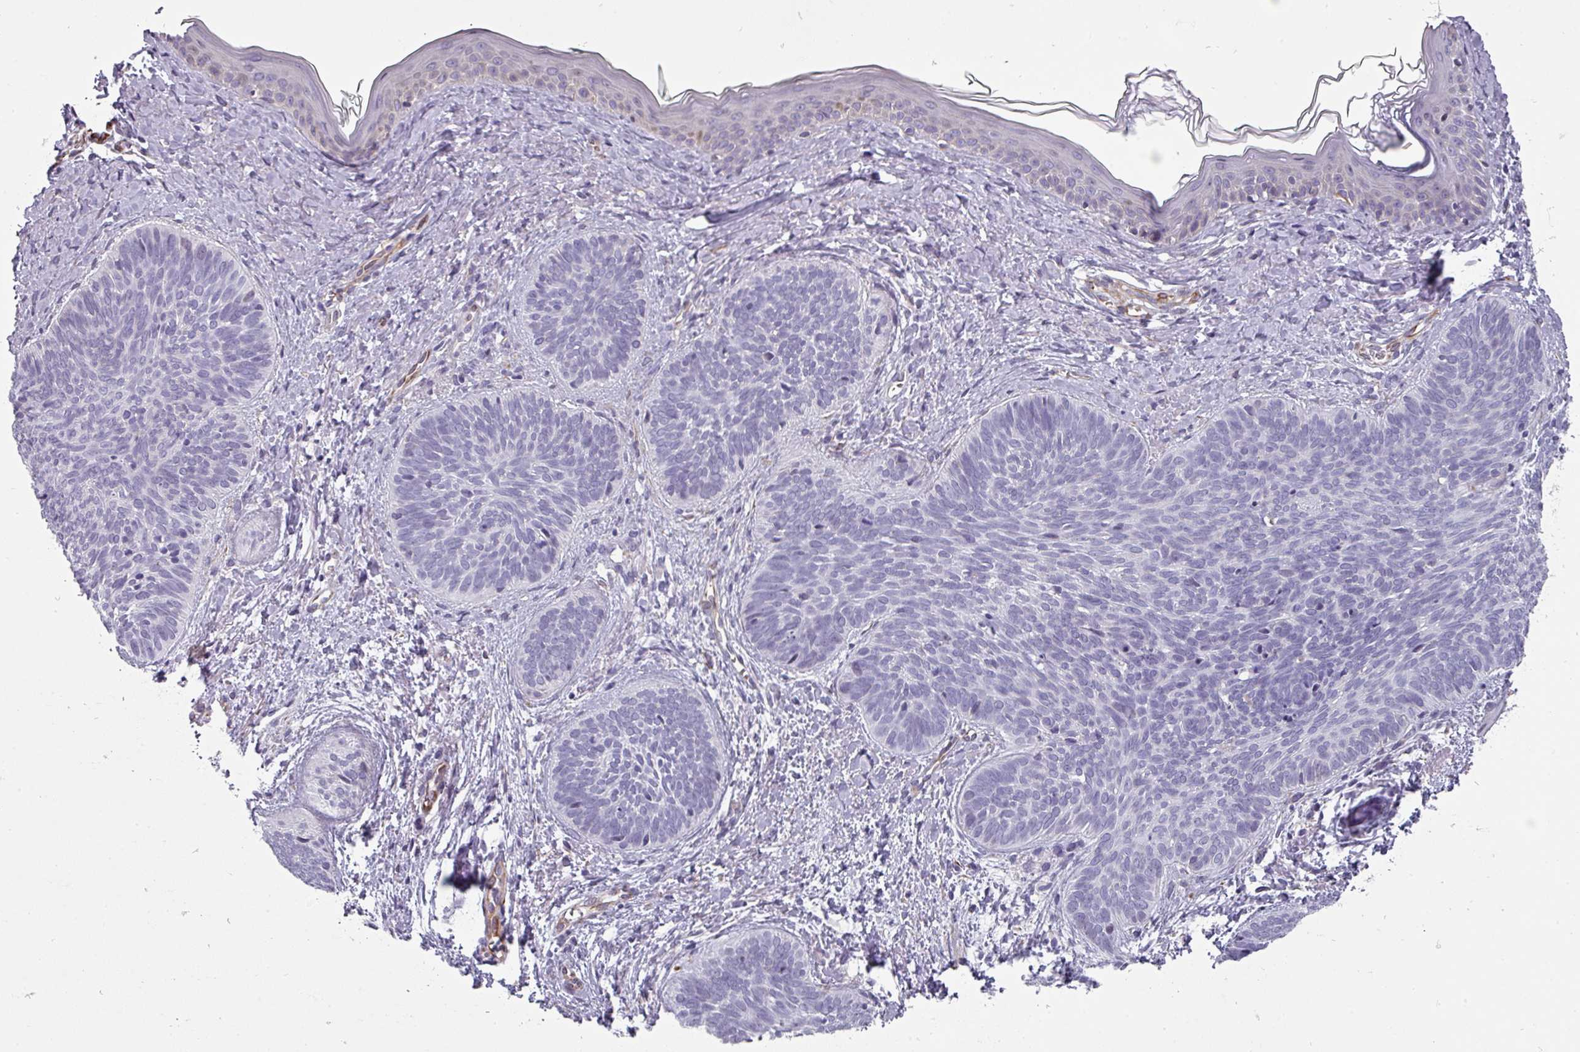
{"staining": {"intensity": "negative", "quantity": "none", "location": "none"}, "tissue": "skin cancer", "cell_type": "Tumor cells", "image_type": "cancer", "snomed": [{"axis": "morphology", "description": "Basal cell carcinoma"}, {"axis": "topography", "description": "Skin"}], "caption": "High magnification brightfield microscopy of basal cell carcinoma (skin) stained with DAB (3,3'-diaminobenzidine) (brown) and counterstained with hematoxylin (blue): tumor cells show no significant positivity. (Brightfield microscopy of DAB (3,3'-diaminobenzidine) immunohistochemistry at high magnification).", "gene": "CHRDL1", "patient": {"sex": "female", "age": 81}}